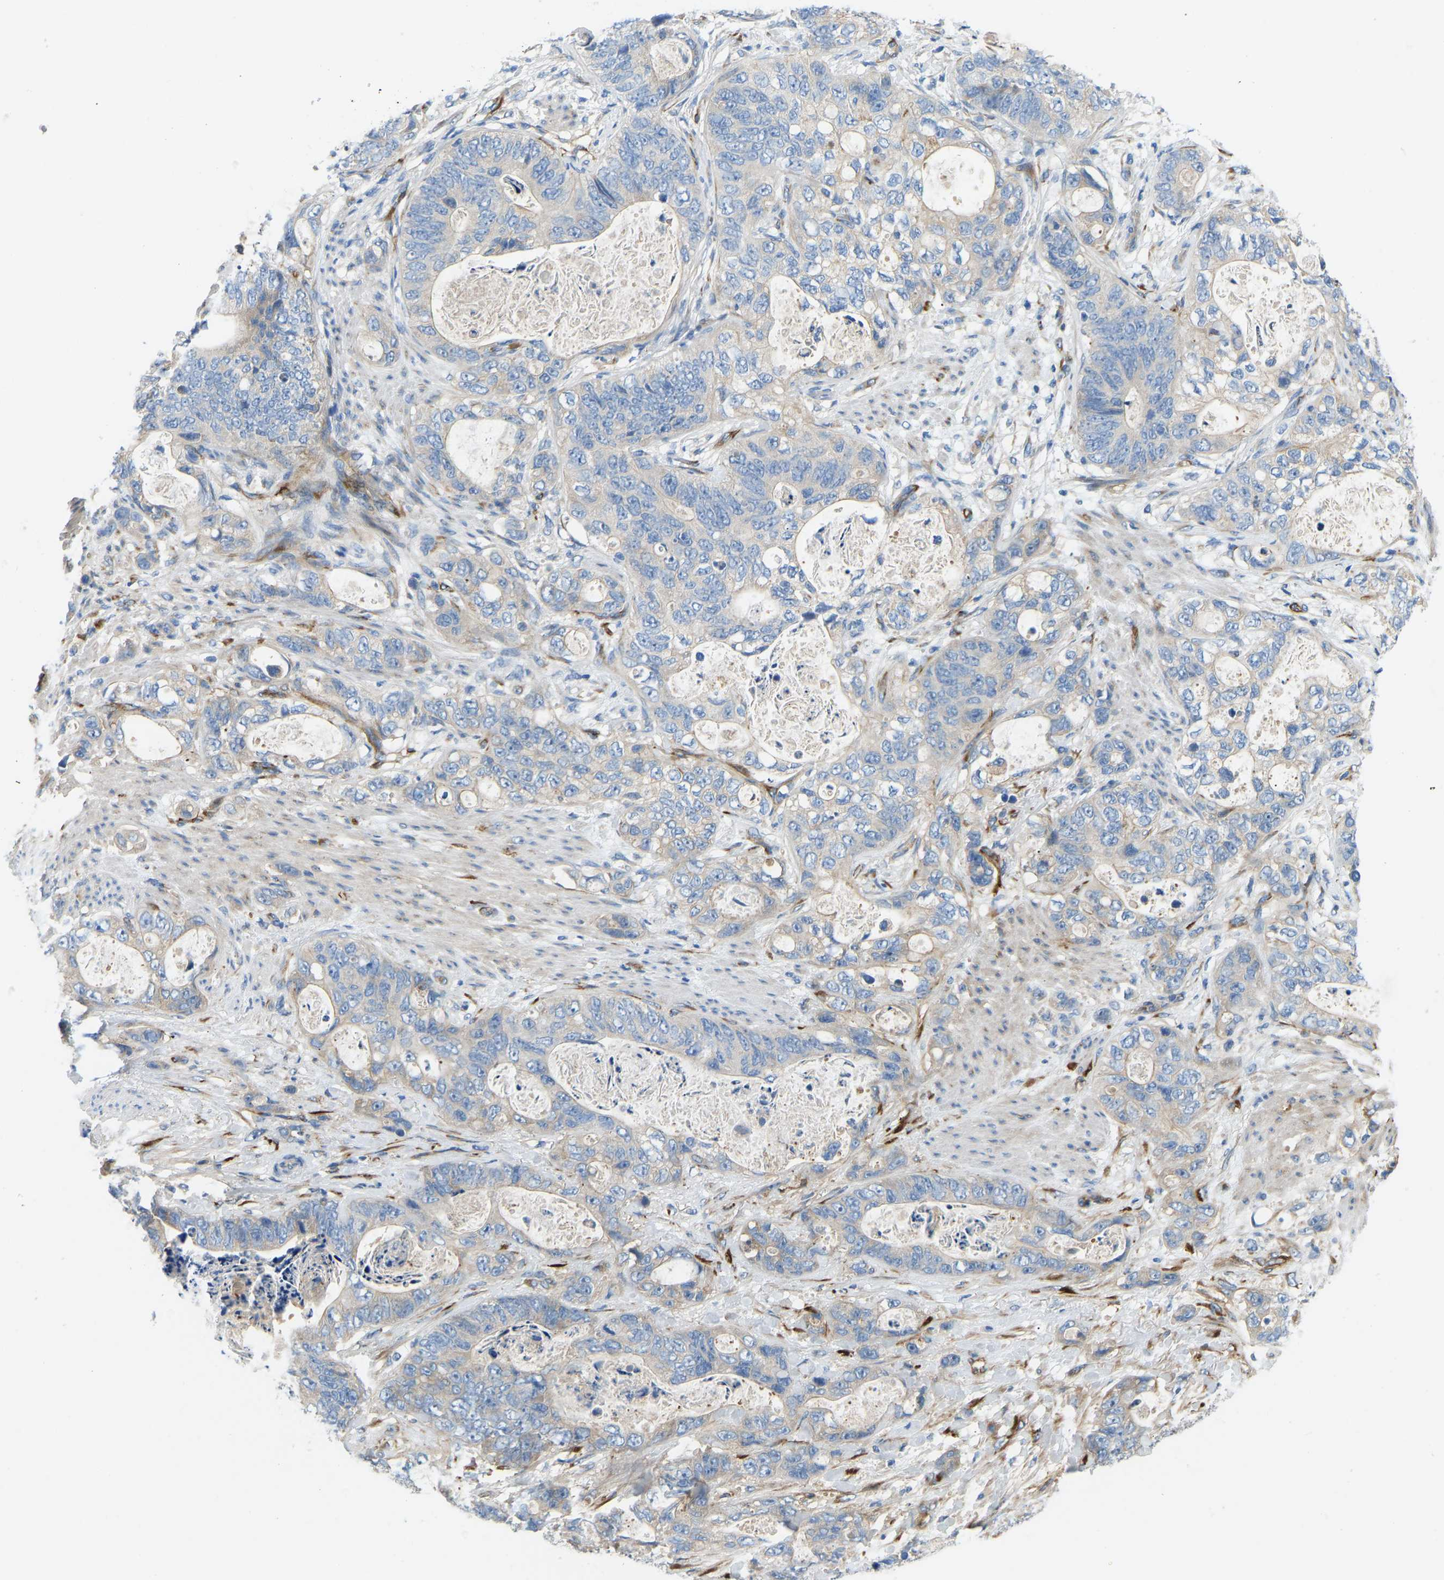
{"staining": {"intensity": "weak", "quantity": "<25%", "location": "cytoplasmic/membranous"}, "tissue": "stomach cancer", "cell_type": "Tumor cells", "image_type": "cancer", "snomed": [{"axis": "morphology", "description": "Normal tissue, NOS"}, {"axis": "morphology", "description": "Adenocarcinoma, NOS"}, {"axis": "topography", "description": "Stomach"}], "caption": "This is an immunohistochemistry (IHC) image of adenocarcinoma (stomach). There is no staining in tumor cells.", "gene": "COL15A1", "patient": {"sex": "female", "age": 89}}